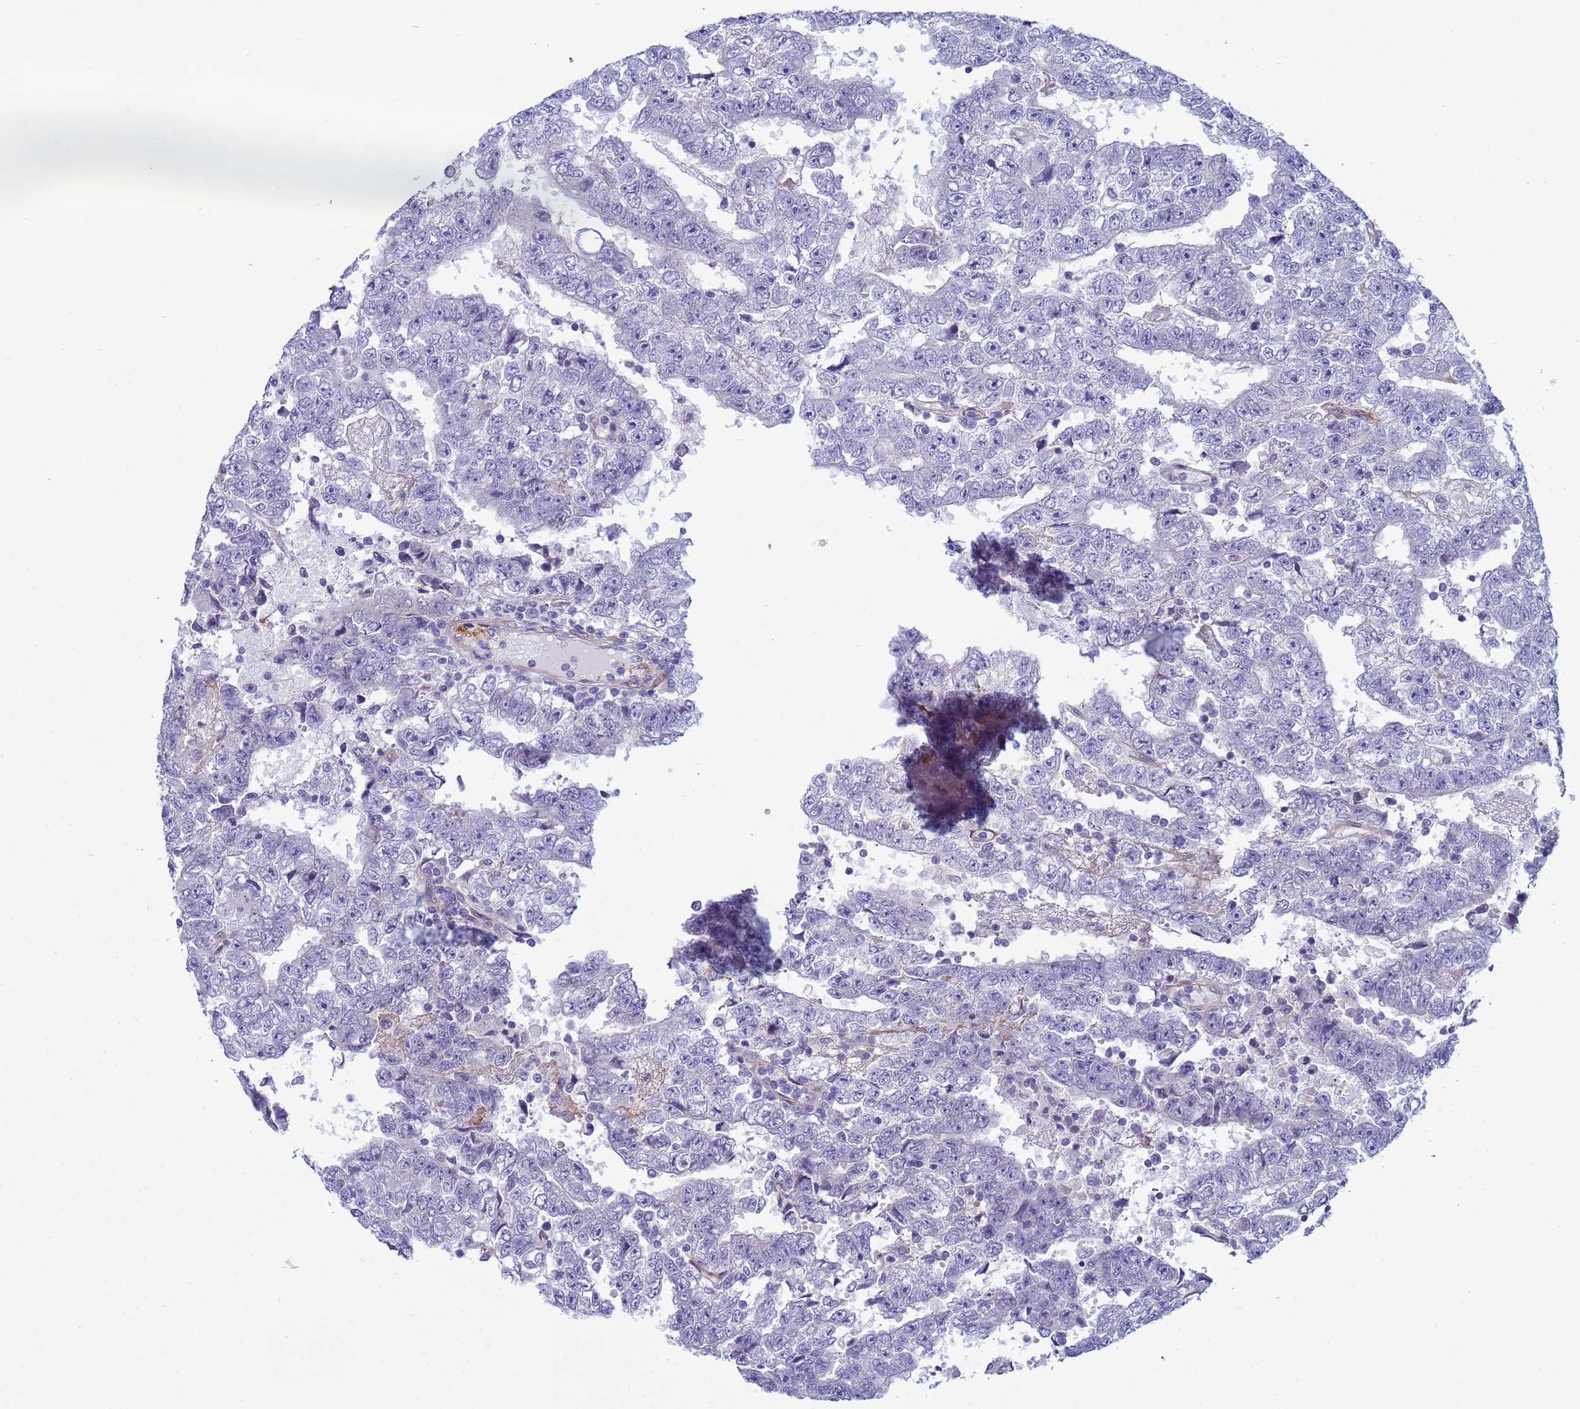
{"staining": {"intensity": "negative", "quantity": "none", "location": "none"}, "tissue": "testis cancer", "cell_type": "Tumor cells", "image_type": "cancer", "snomed": [{"axis": "morphology", "description": "Carcinoma, Embryonal, NOS"}, {"axis": "topography", "description": "Testis"}], "caption": "Testis cancer (embryonal carcinoma) was stained to show a protein in brown. There is no significant staining in tumor cells.", "gene": "TRPC6", "patient": {"sex": "male", "age": 25}}